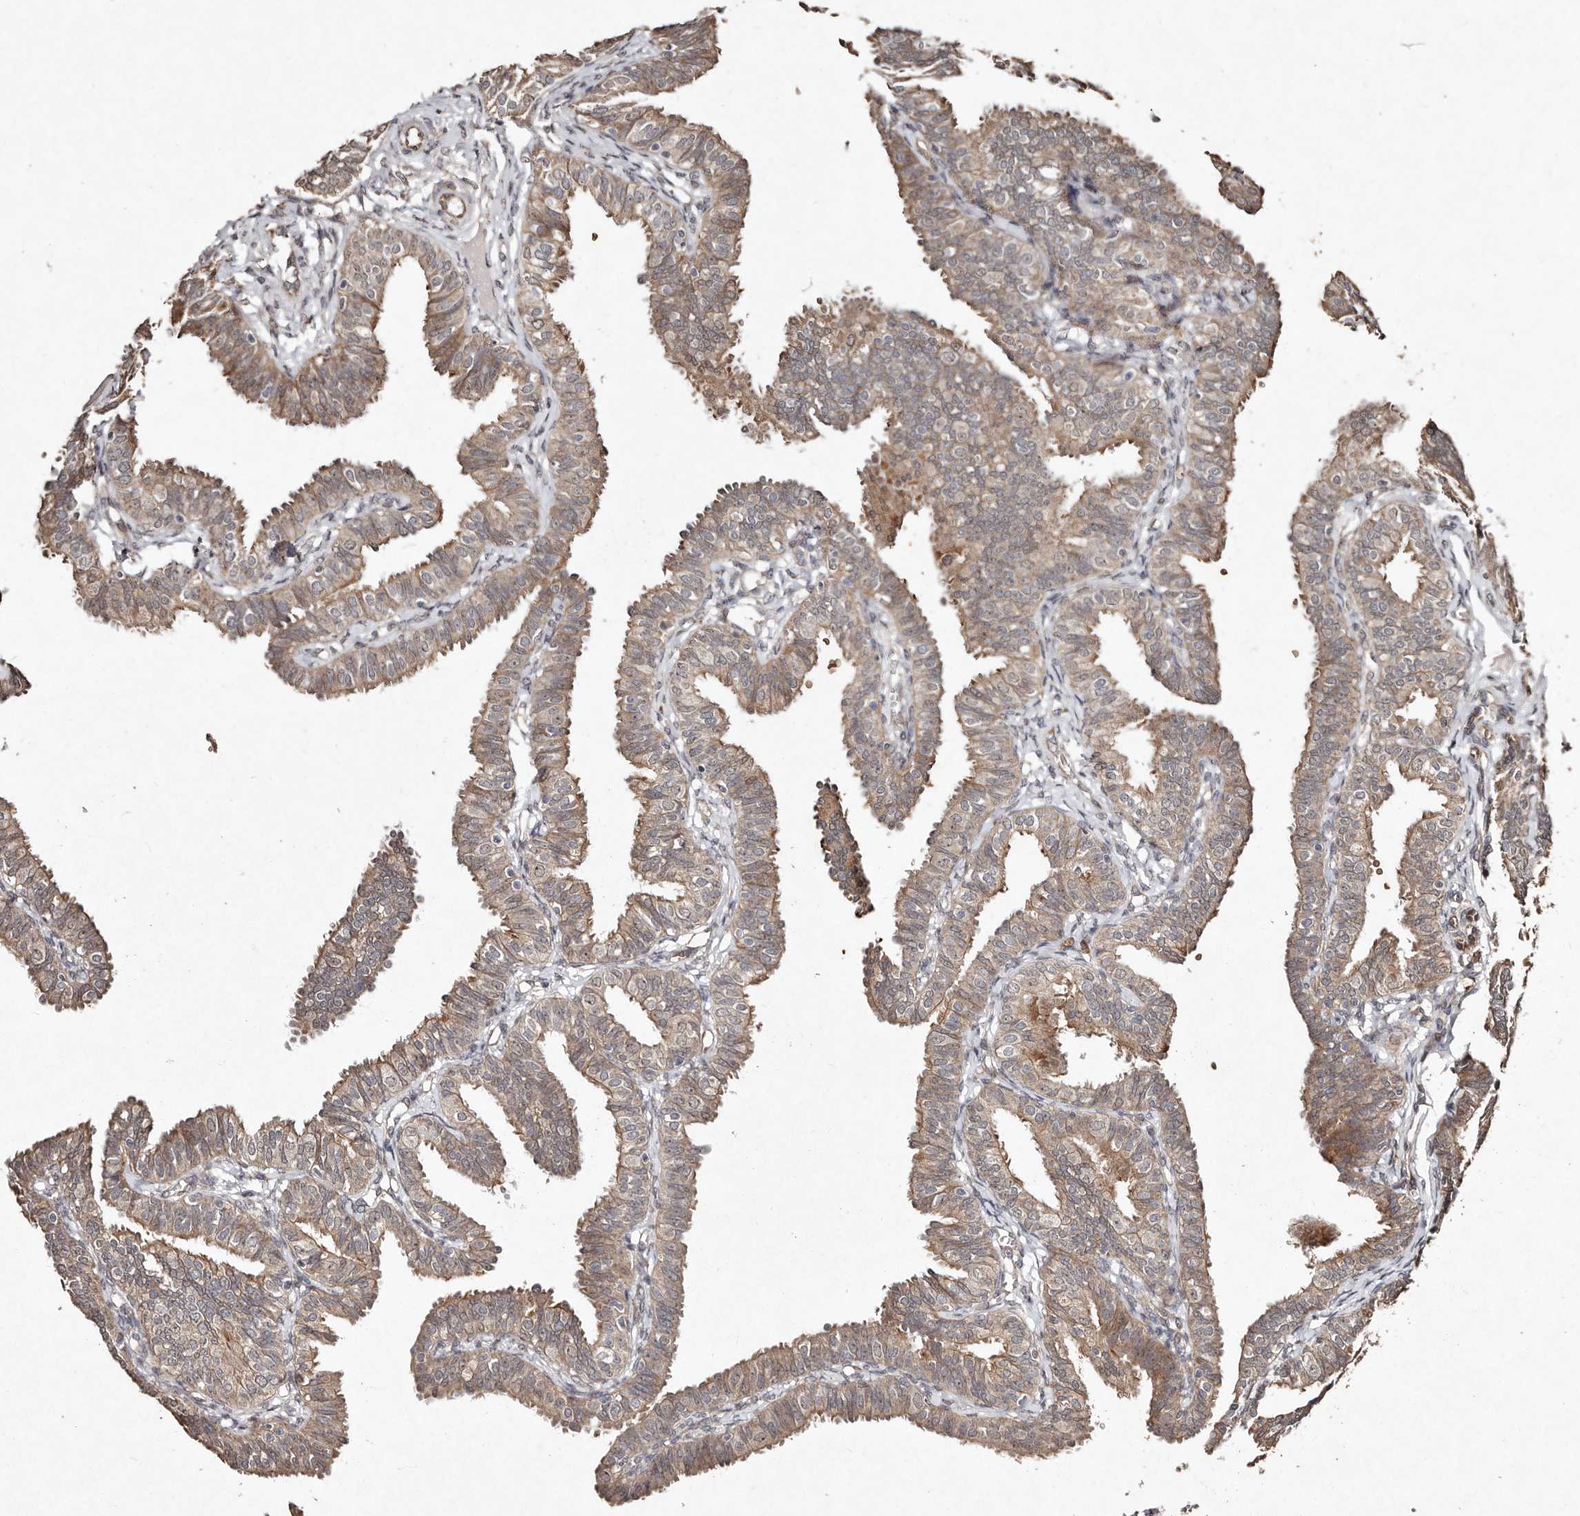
{"staining": {"intensity": "moderate", "quantity": ">75%", "location": "cytoplasmic/membranous"}, "tissue": "fallopian tube", "cell_type": "Glandular cells", "image_type": "normal", "snomed": [{"axis": "morphology", "description": "Normal tissue, NOS"}, {"axis": "topography", "description": "Fallopian tube"}], "caption": "Fallopian tube stained for a protein demonstrates moderate cytoplasmic/membranous positivity in glandular cells.", "gene": "DIP2C", "patient": {"sex": "female", "age": 35}}